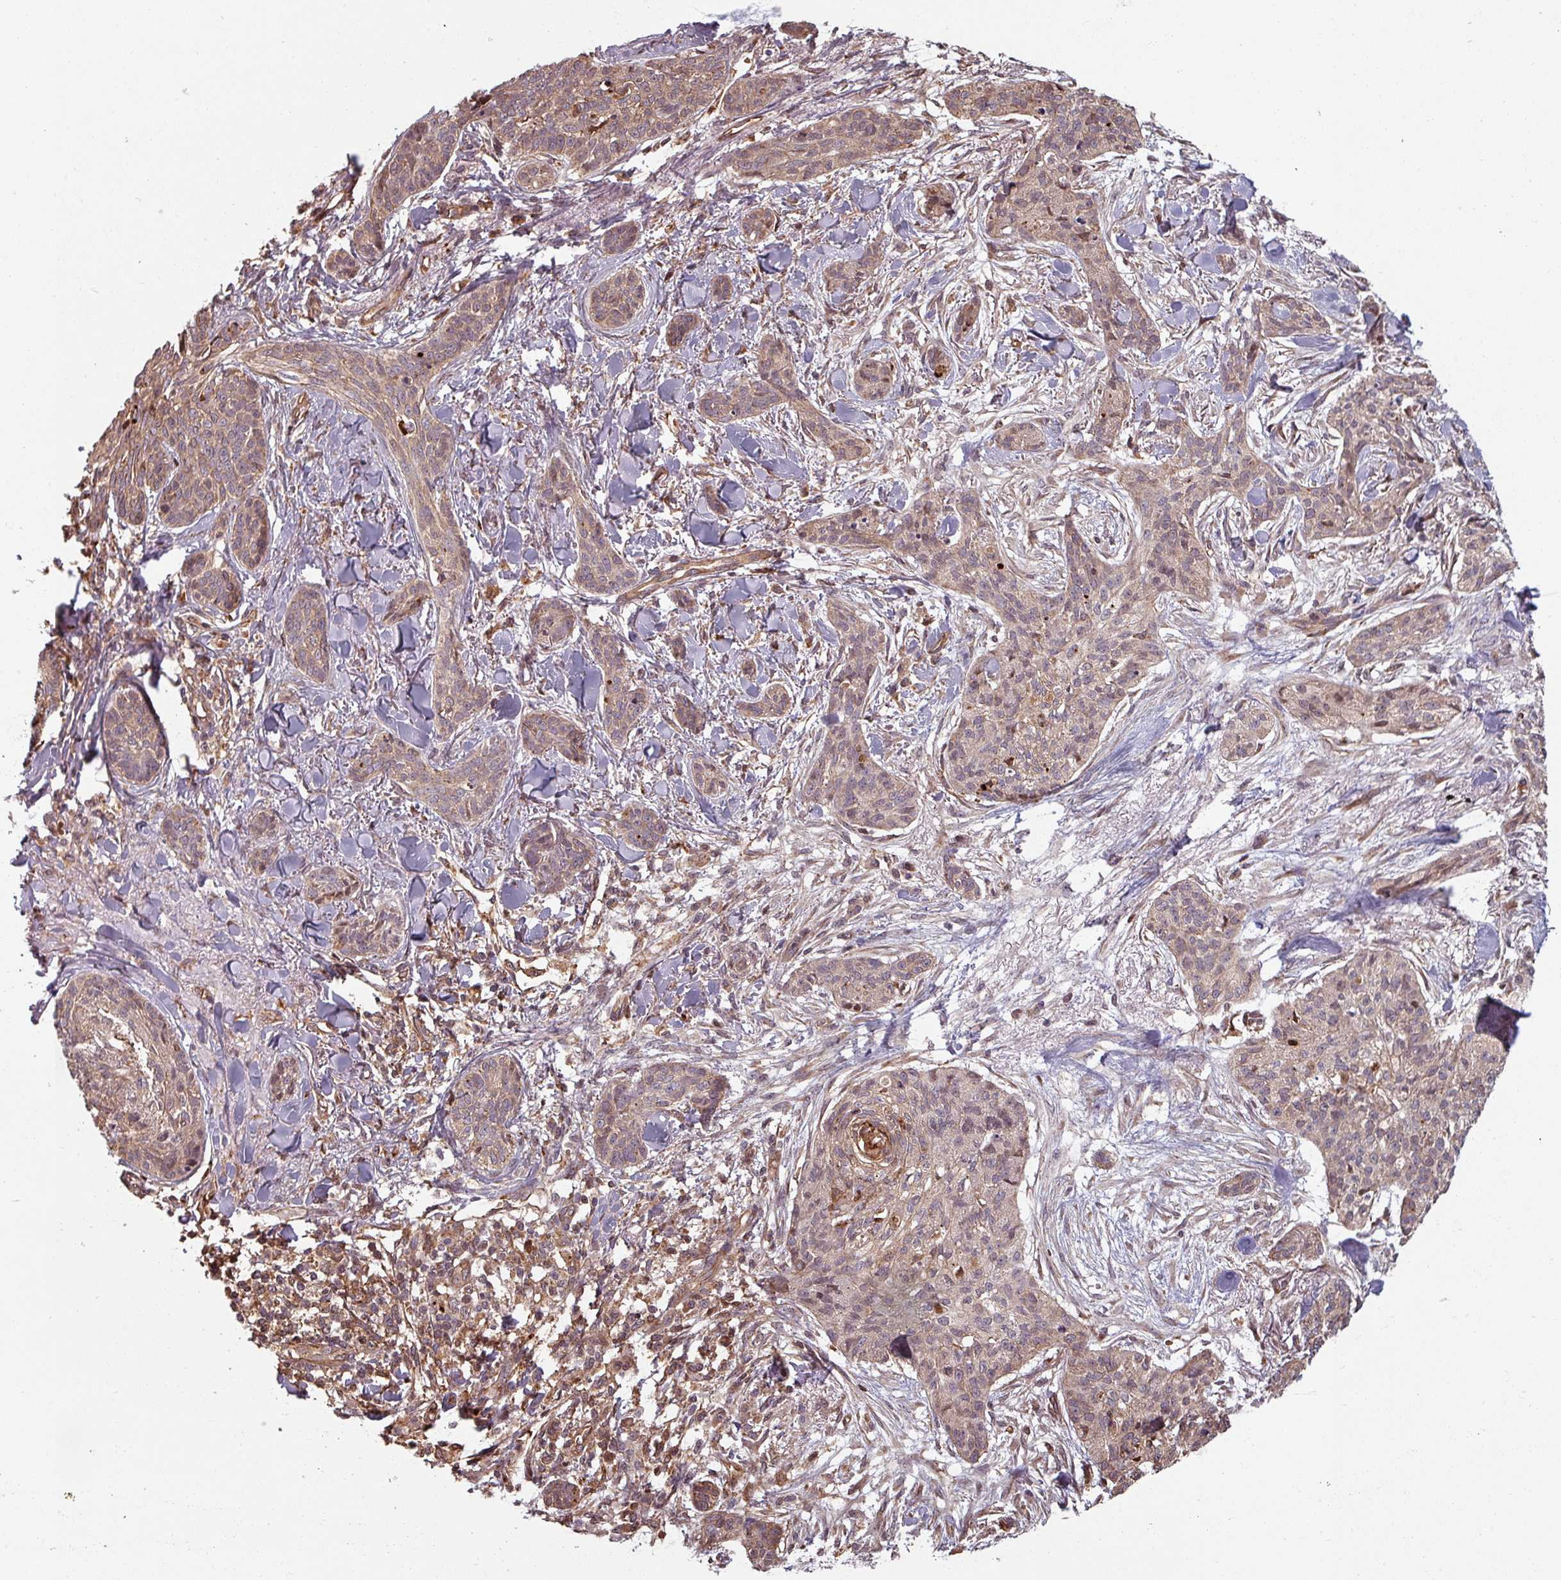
{"staining": {"intensity": "weak", "quantity": ">75%", "location": "cytoplasmic/membranous"}, "tissue": "skin cancer", "cell_type": "Tumor cells", "image_type": "cancer", "snomed": [{"axis": "morphology", "description": "Basal cell carcinoma"}, {"axis": "topography", "description": "Skin"}], "caption": "Approximately >75% of tumor cells in basal cell carcinoma (skin) exhibit weak cytoplasmic/membranous protein staining as visualized by brown immunohistochemical staining.", "gene": "EID1", "patient": {"sex": "male", "age": 52}}